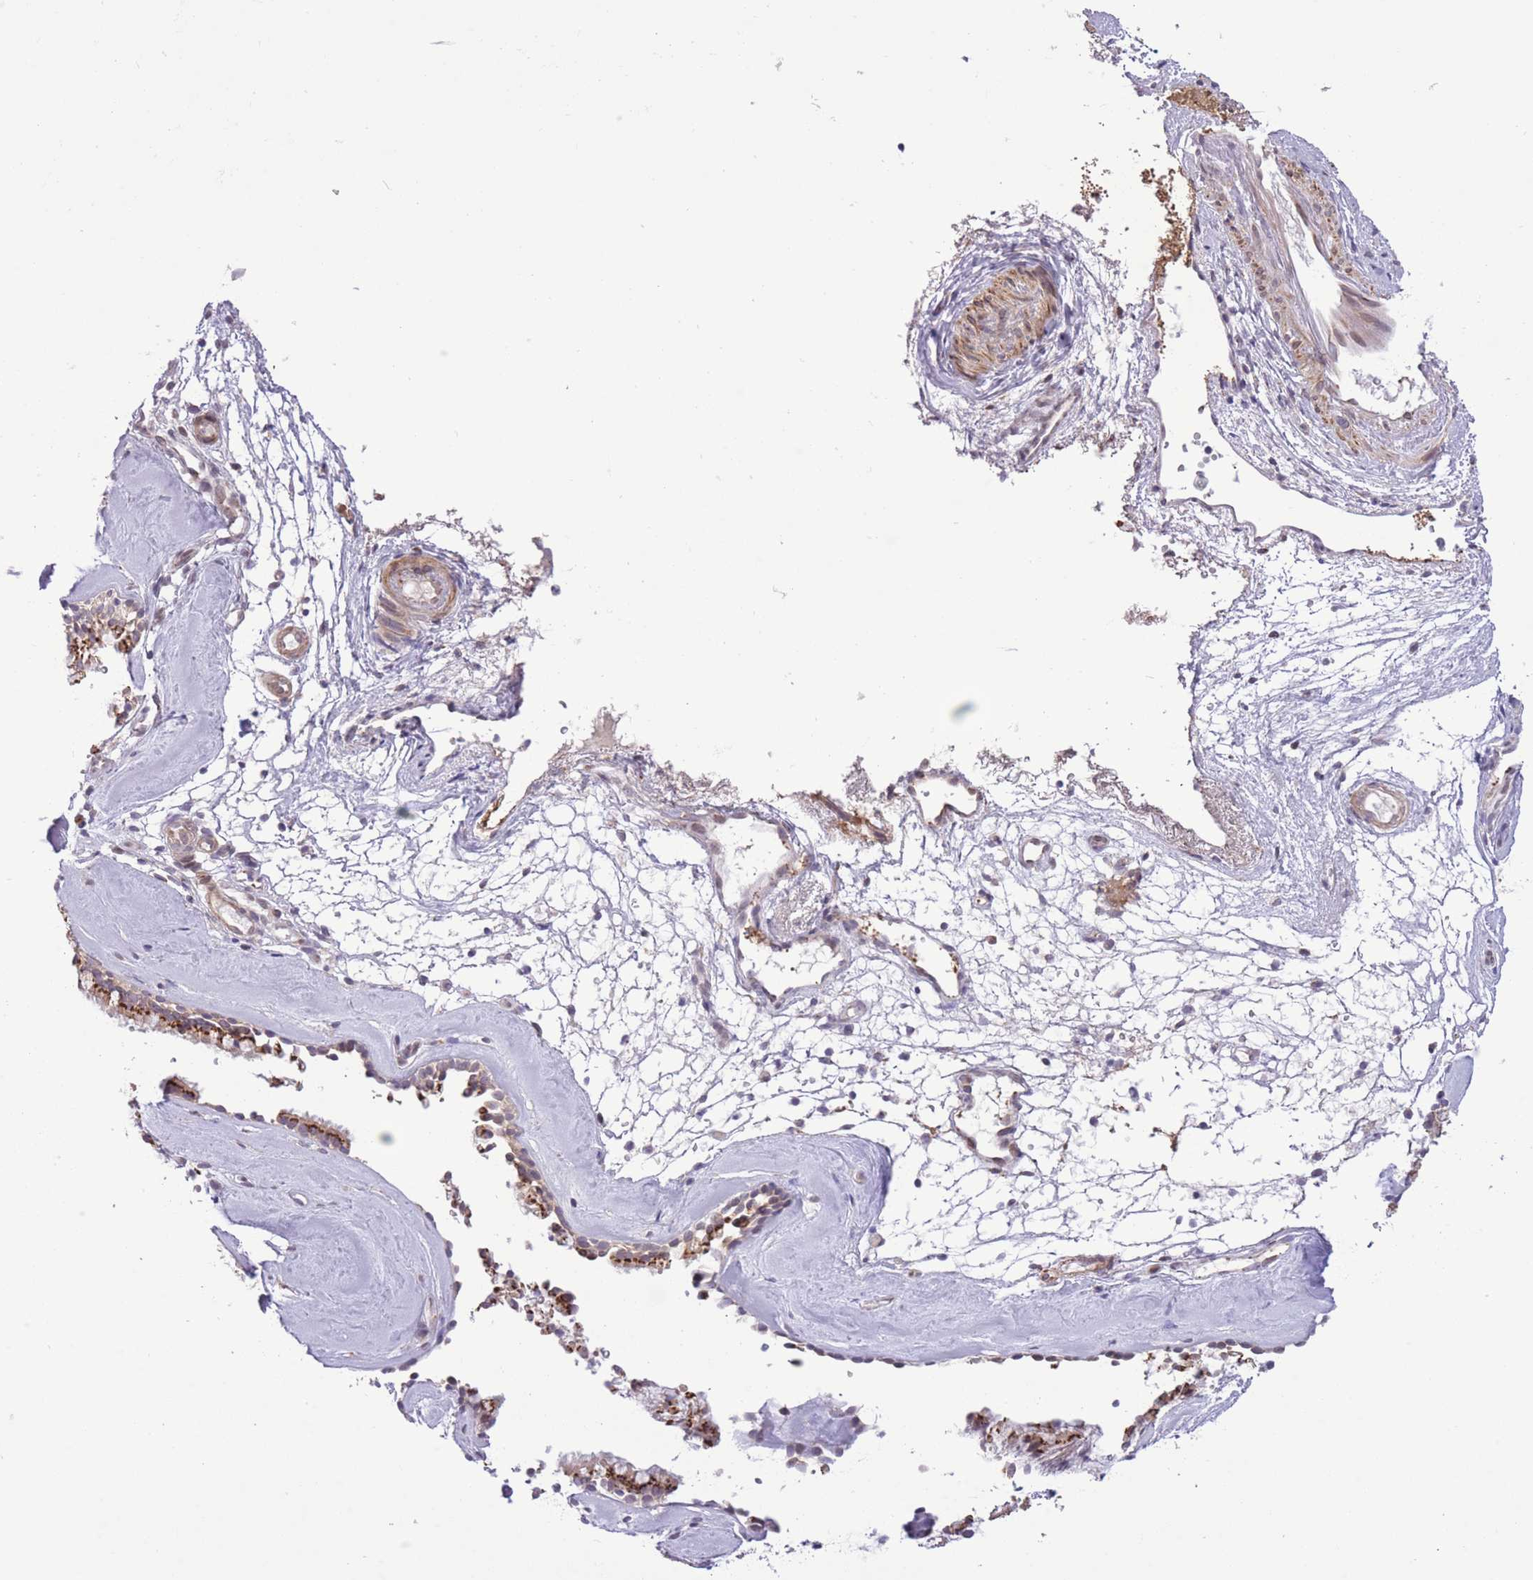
{"staining": {"intensity": "strong", "quantity": ">75%", "location": "cytoplasmic/membranous"}, "tissue": "nasopharynx", "cell_type": "Respiratory epithelial cells", "image_type": "normal", "snomed": [{"axis": "morphology", "description": "Normal tissue, NOS"}, {"axis": "topography", "description": "Nasopharynx"}], "caption": "IHC micrograph of unremarkable nasopharynx: human nasopharynx stained using immunohistochemistry exhibits high levels of strong protein expression localized specifically in the cytoplasmic/membranous of respiratory epithelial cells, appearing as a cytoplasmic/membranous brown color.", "gene": "ZBED5", "patient": {"sex": "male", "age": 65}}